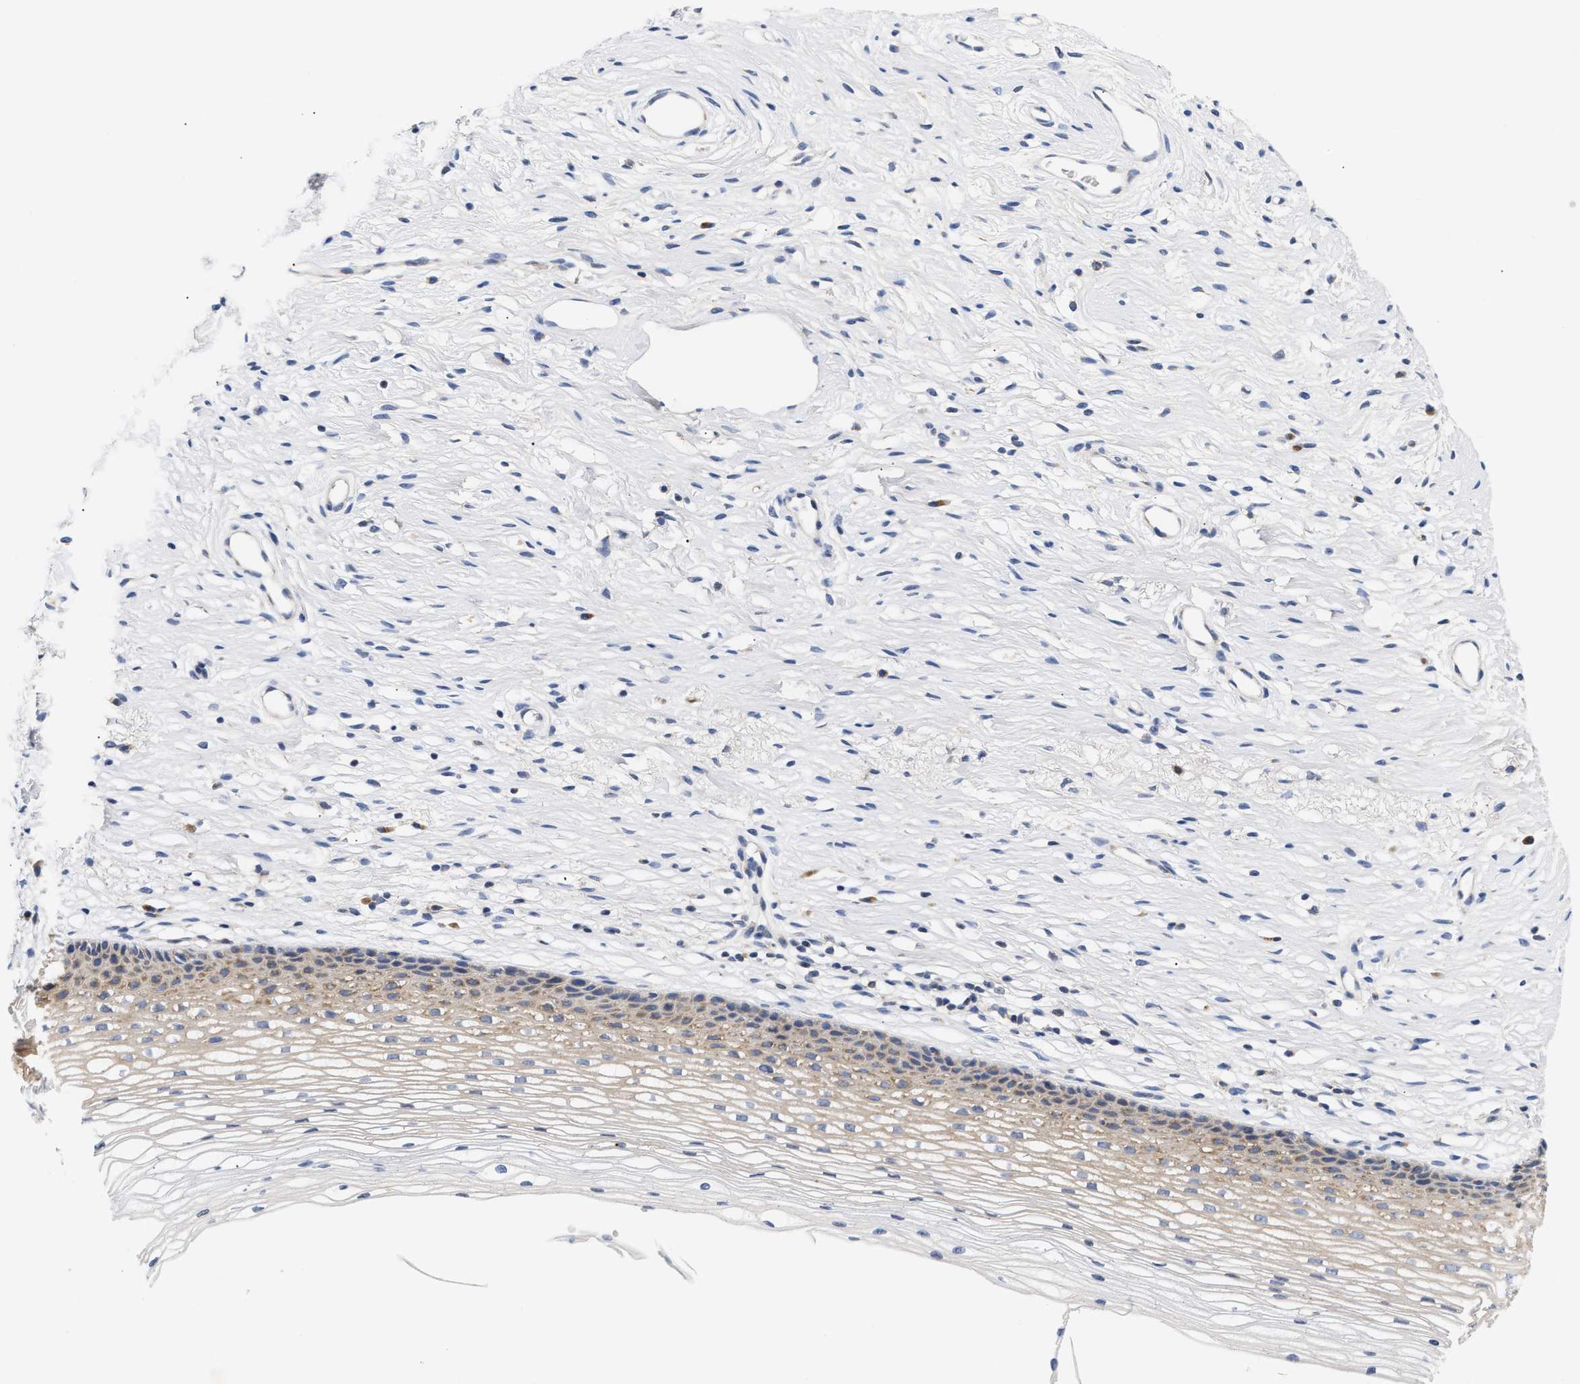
{"staining": {"intensity": "moderate", "quantity": "25%-75%", "location": "cytoplasmic/membranous"}, "tissue": "cervix", "cell_type": "Glandular cells", "image_type": "normal", "snomed": [{"axis": "morphology", "description": "Normal tissue, NOS"}, {"axis": "topography", "description": "Cervix"}], "caption": "Unremarkable cervix displays moderate cytoplasmic/membranous positivity in about 25%-75% of glandular cells, visualized by immunohistochemistry.", "gene": "TRIM50", "patient": {"sex": "female", "age": 77}}